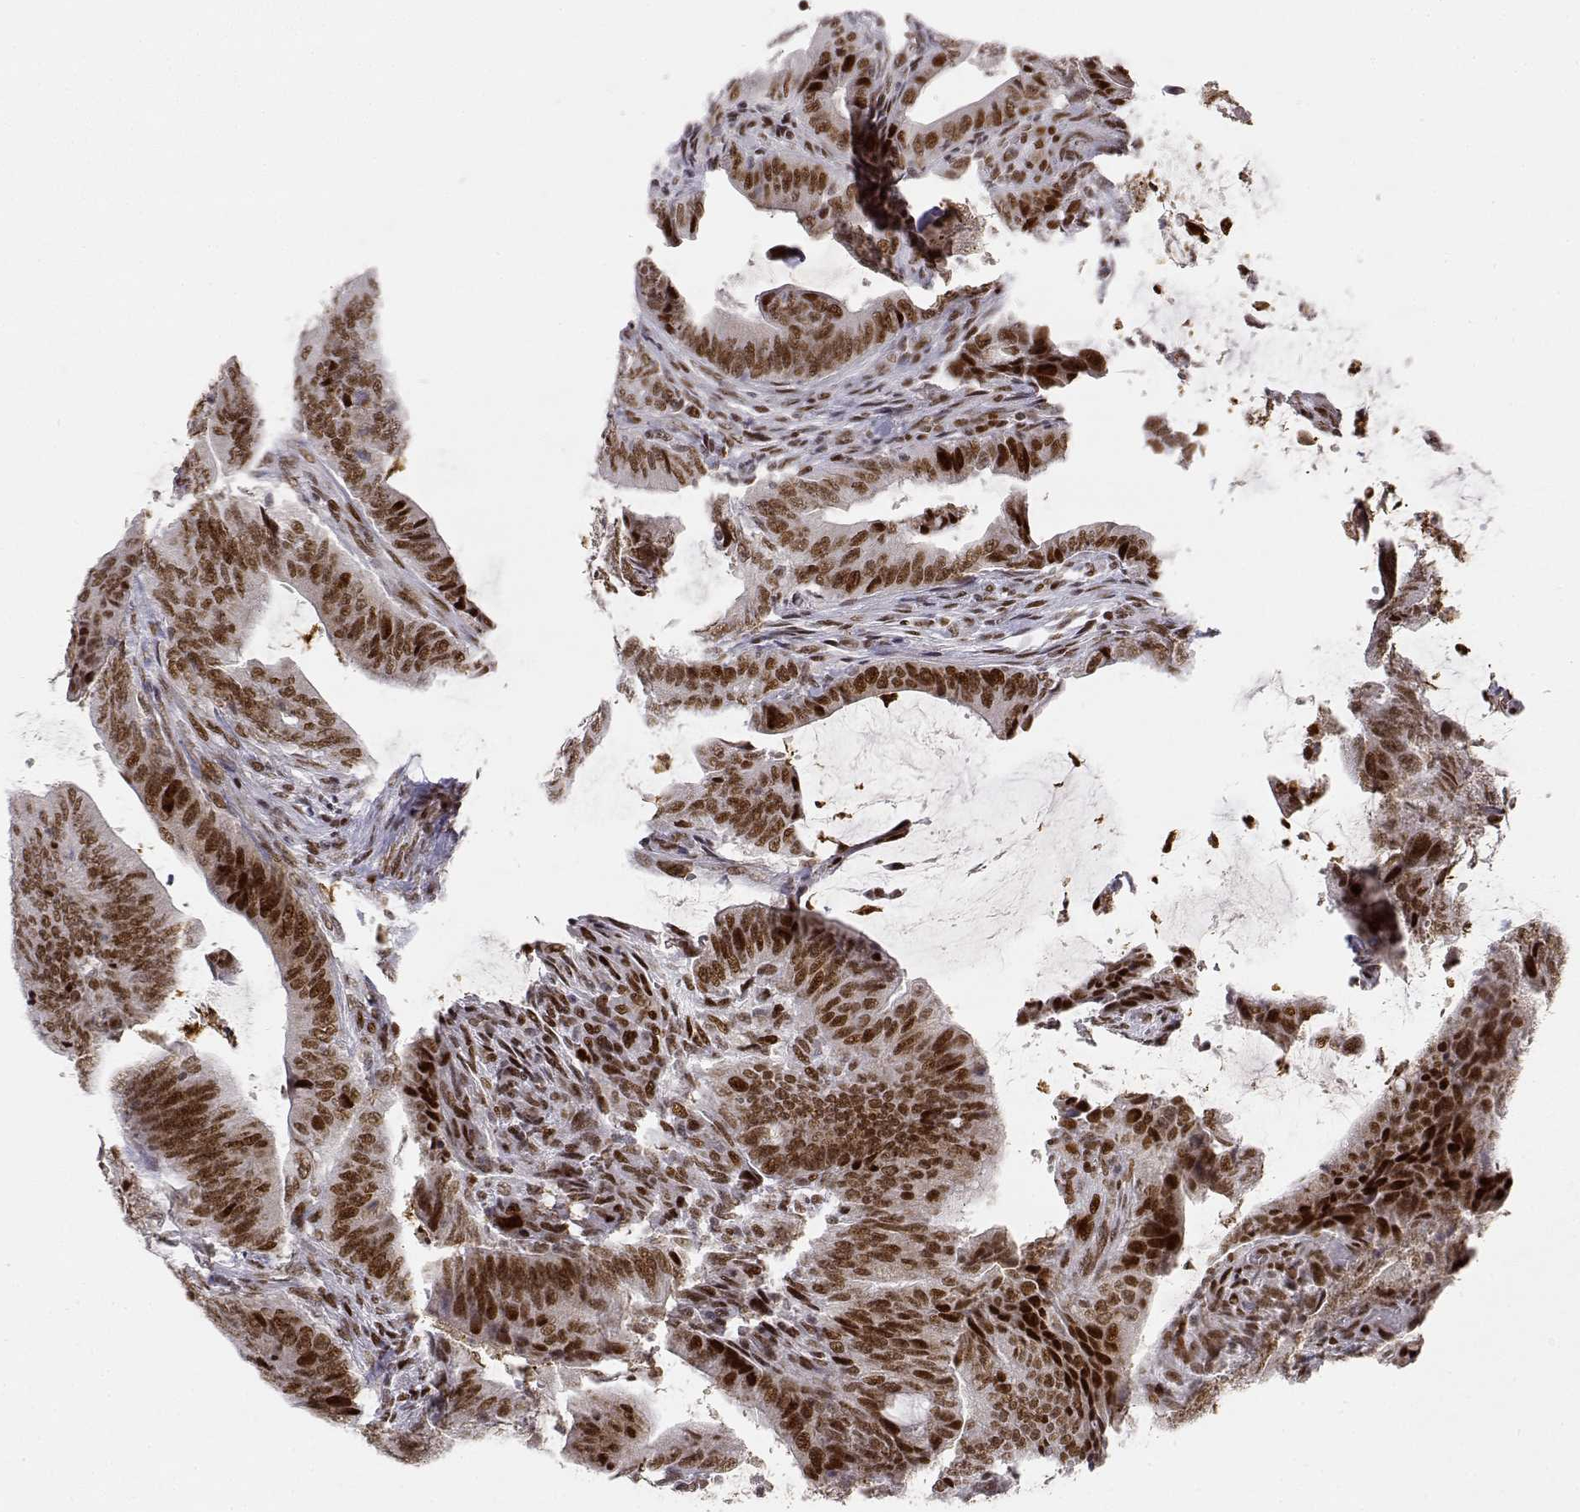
{"staining": {"intensity": "strong", "quantity": ">75%", "location": "nuclear"}, "tissue": "colorectal cancer", "cell_type": "Tumor cells", "image_type": "cancer", "snomed": [{"axis": "morphology", "description": "Adenocarcinoma, NOS"}, {"axis": "topography", "description": "Colon"}], "caption": "Adenocarcinoma (colorectal) tissue shows strong nuclear expression in about >75% of tumor cells (DAB (3,3'-diaminobenzidine) IHC with brightfield microscopy, high magnification).", "gene": "RSF1", "patient": {"sex": "female", "age": 43}}